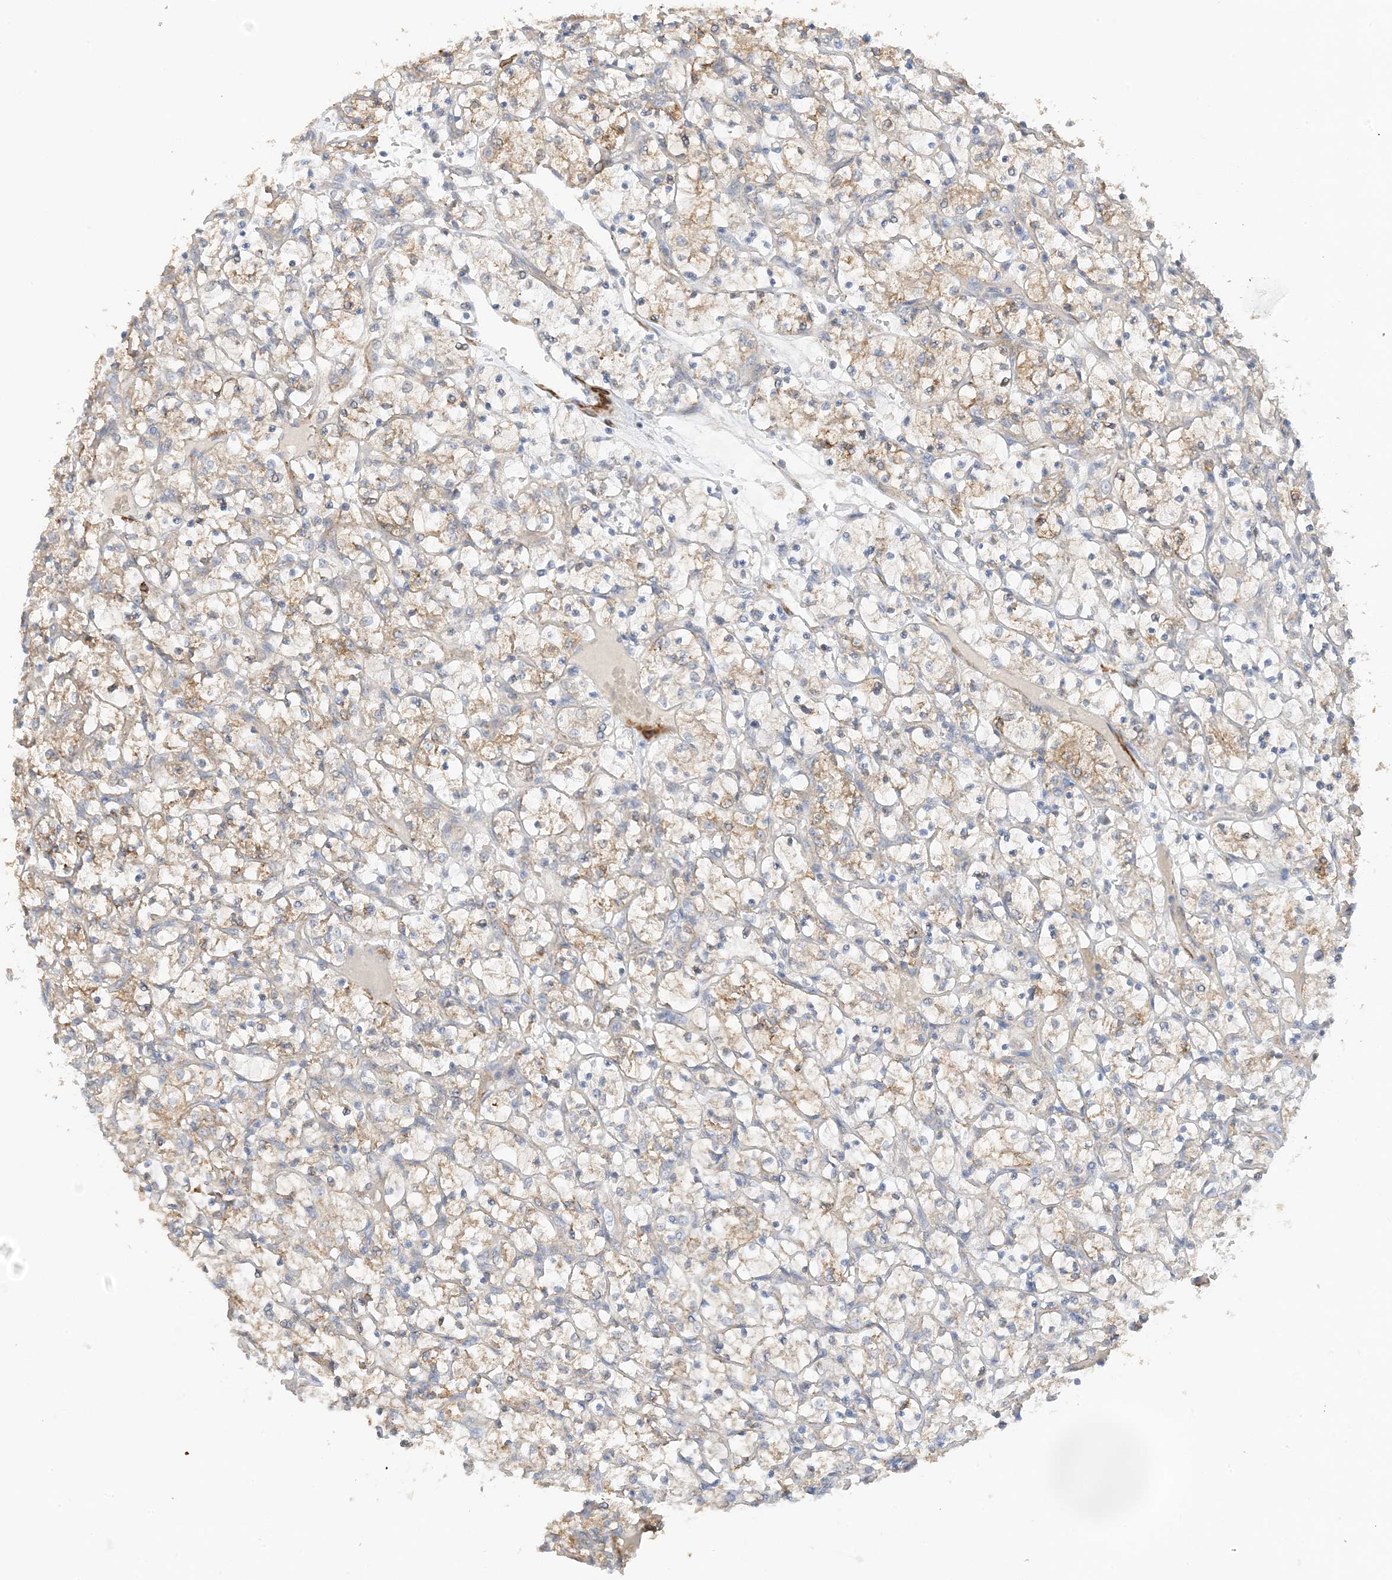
{"staining": {"intensity": "moderate", "quantity": ">75%", "location": "cytoplasmic/membranous"}, "tissue": "renal cancer", "cell_type": "Tumor cells", "image_type": "cancer", "snomed": [{"axis": "morphology", "description": "Adenocarcinoma, NOS"}, {"axis": "topography", "description": "Kidney"}], "caption": "Immunohistochemical staining of adenocarcinoma (renal) reveals medium levels of moderate cytoplasmic/membranous staining in approximately >75% of tumor cells.", "gene": "KIFBP", "patient": {"sex": "female", "age": 69}}